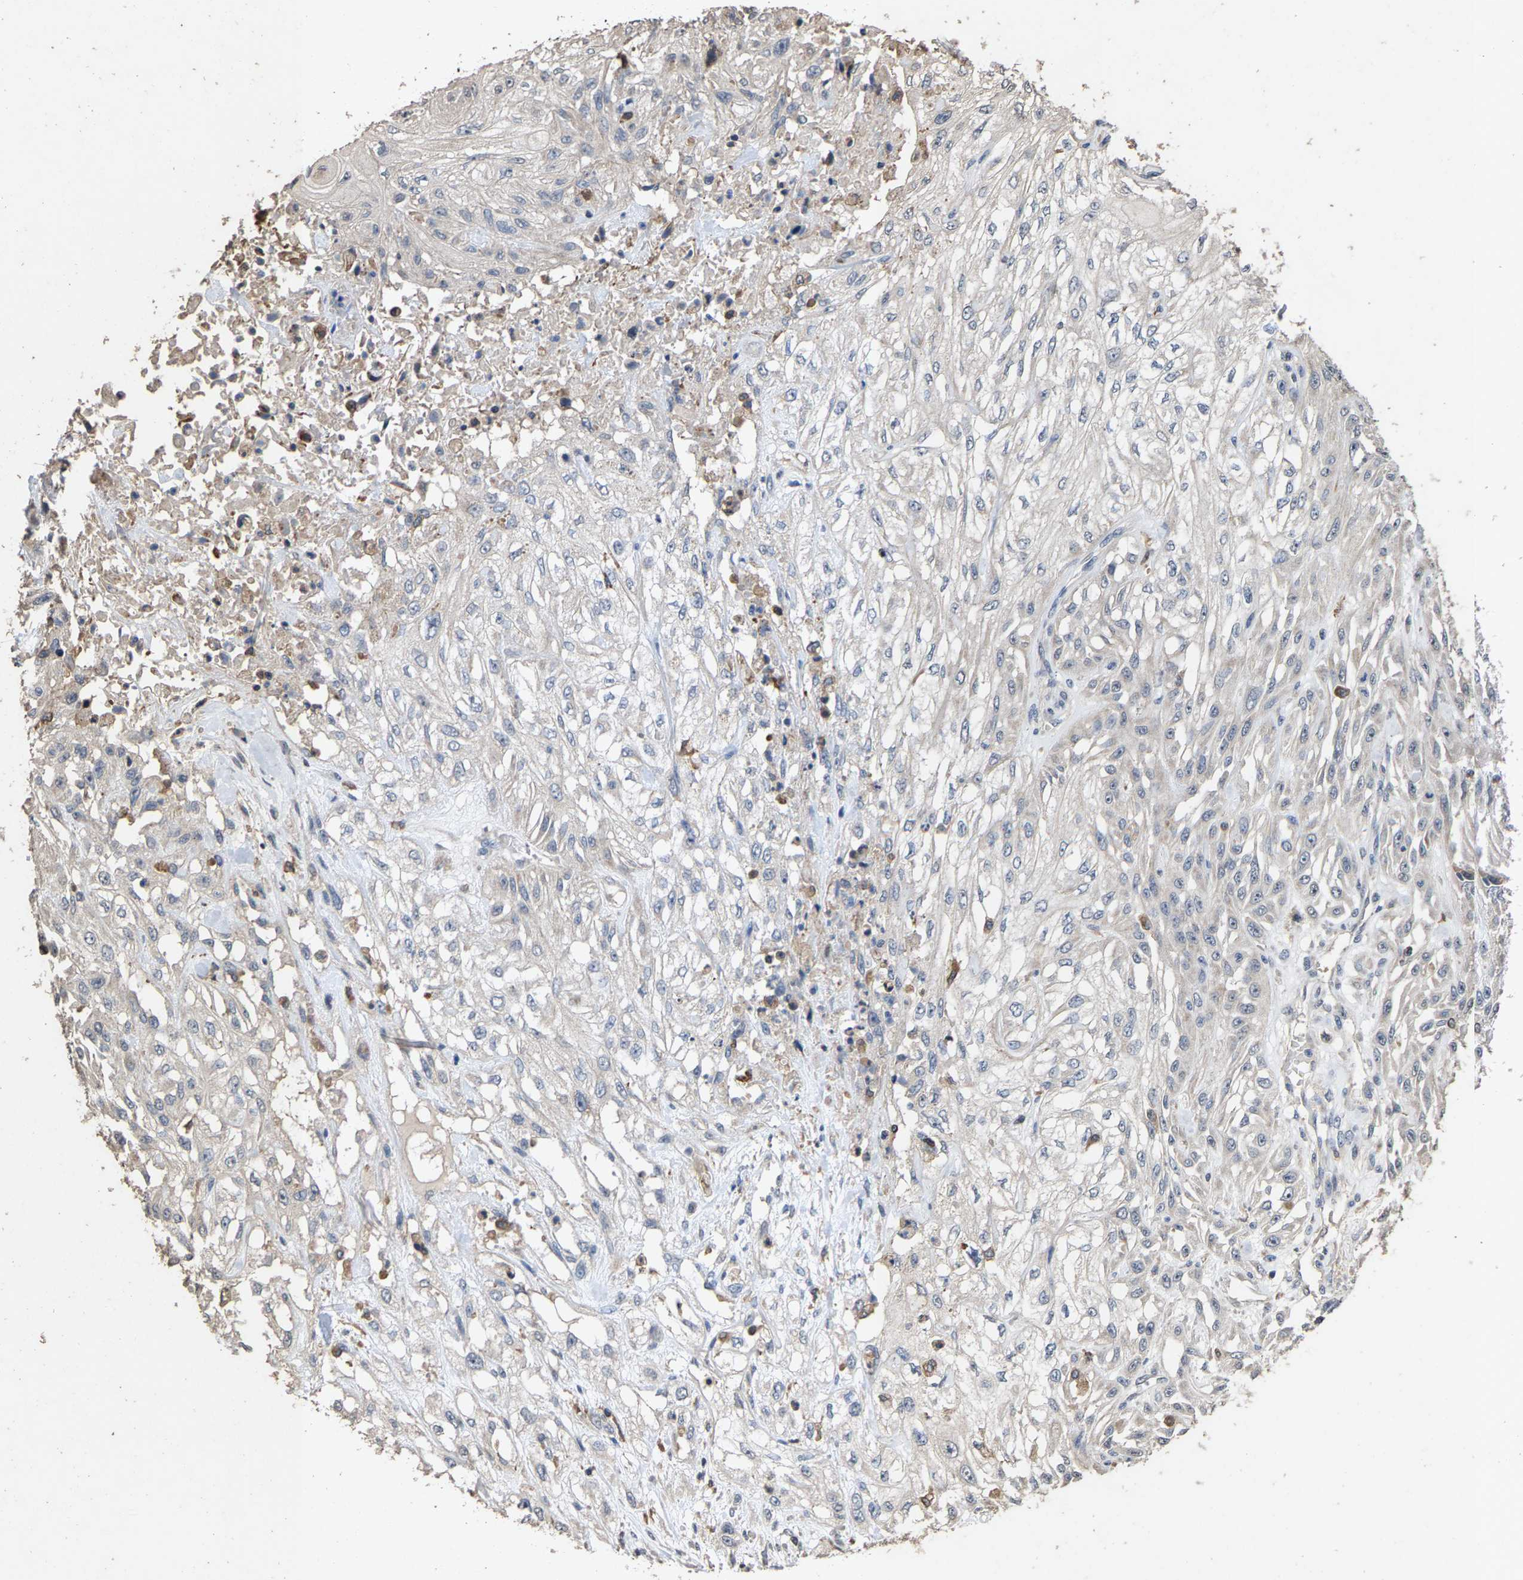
{"staining": {"intensity": "negative", "quantity": "none", "location": "none"}, "tissue": "skin cancer", "cell_type": "Tumor cells", "image_type": "cancer", "snomed": [{"axis": "morphology", "description": "Squamous cell carcinoma, NOS"}, {"axis": "morphology", "description": "Squamous cell carcinoma, metastatic, NOS"}, {"axis": "topography", "description": "Skin"}, {"axis": "topography", "description": "Lymph node"}], "caption": "IHC image of neoplastic tissue: human skin cancer (metastatic squamous cell carcinoma) stained with DAB shows no significant protein staining in tumor cells.", "gene": "TDRKH", "patient": {"sex": "male", "age": 75}}